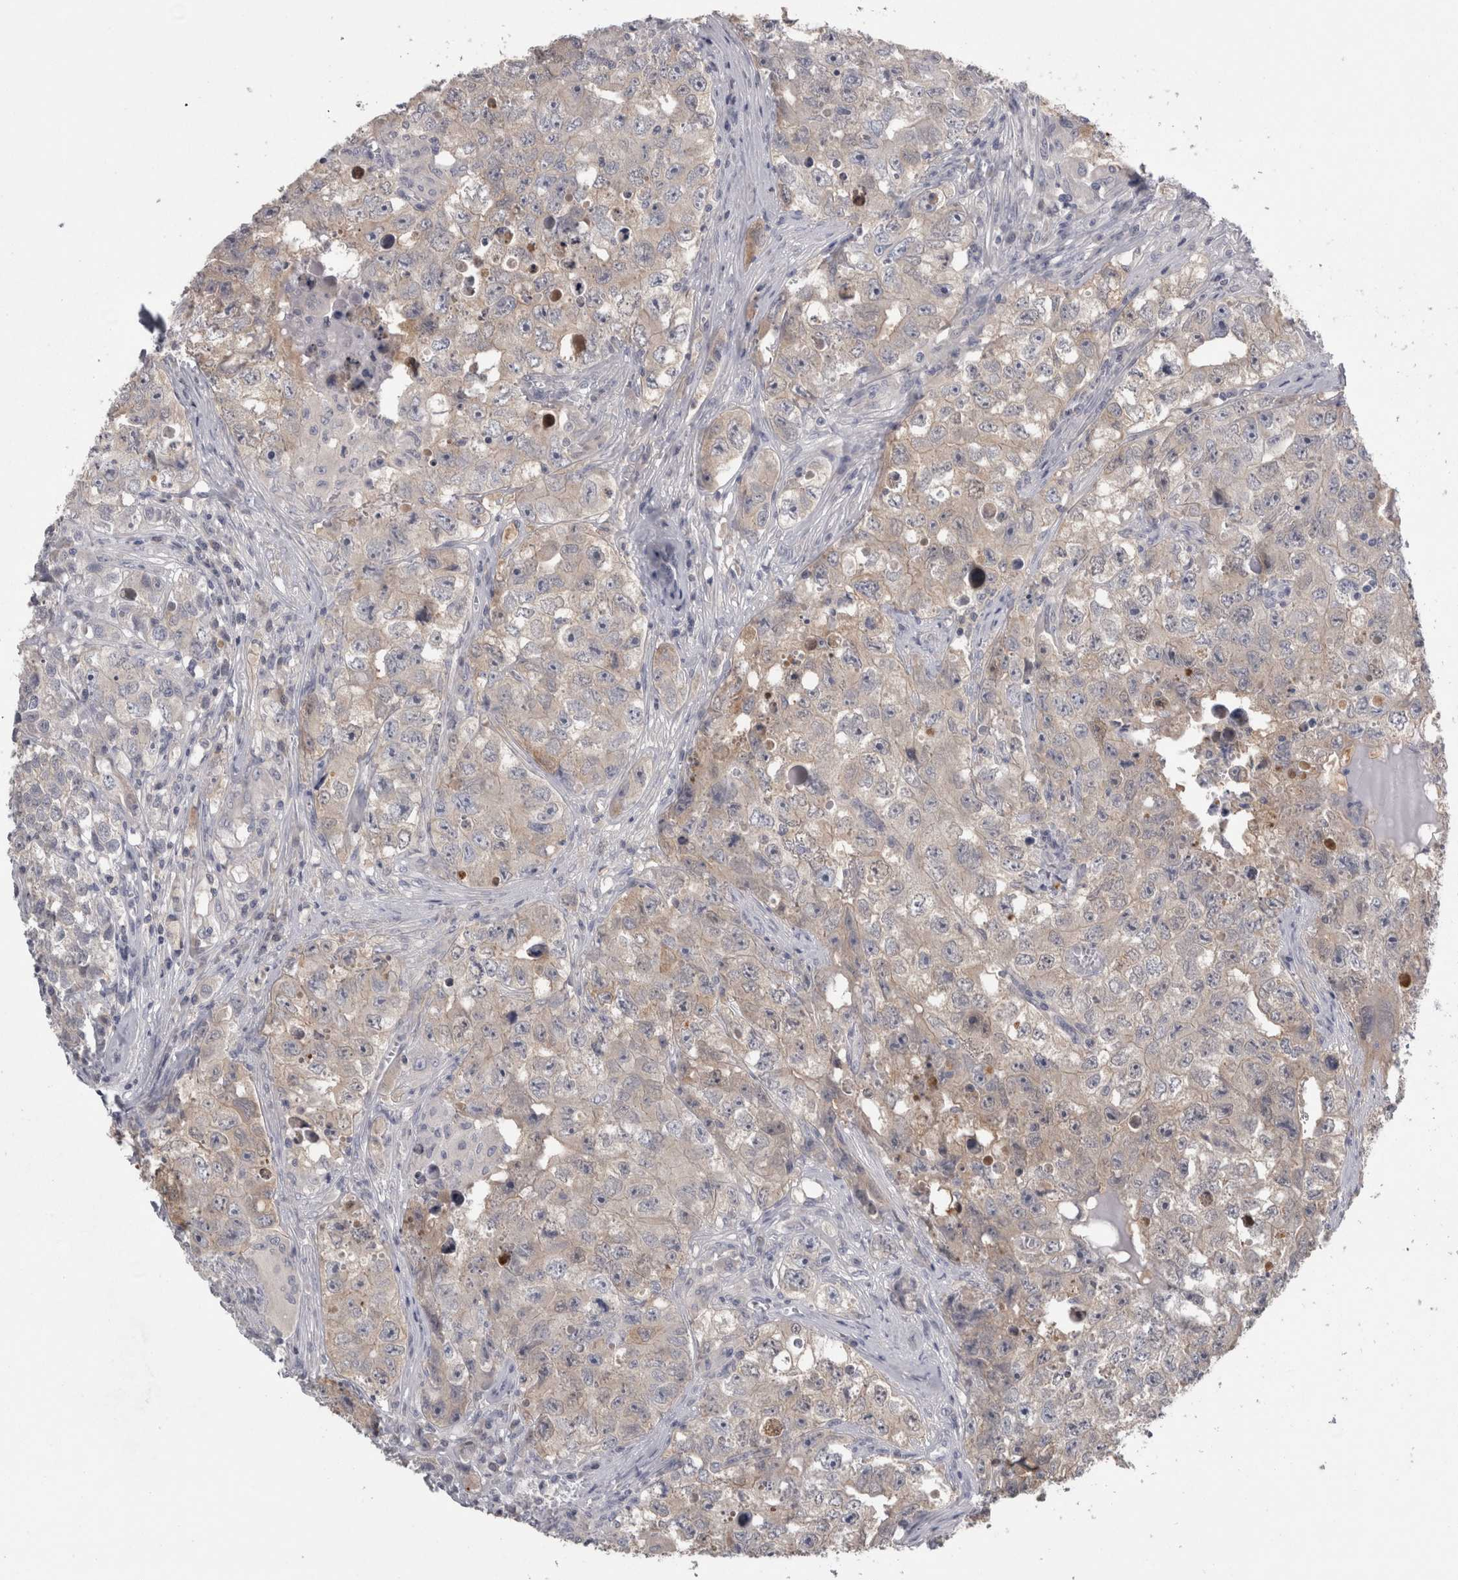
{"staining": {"intensity": "weak", "quantity": "<25%", "location": "cytoplasmic/membranous"}, "tissue": "testis cancer", "cell_type": "Tumor cells", "image_type": "cancer", "snomed": [{"axis": "morphology", "description": "Seminoma, NOS"}, {"axis": "morphology", "description": "Carcinoma, Embryonal, NOS"}, {"axis": "topography", "description": "Testis"}], "caption": "Tumor cells show no significant positivity in testis cancer.", "gene": "TCAP", "patient": {"sex": "male", "age": 43}}